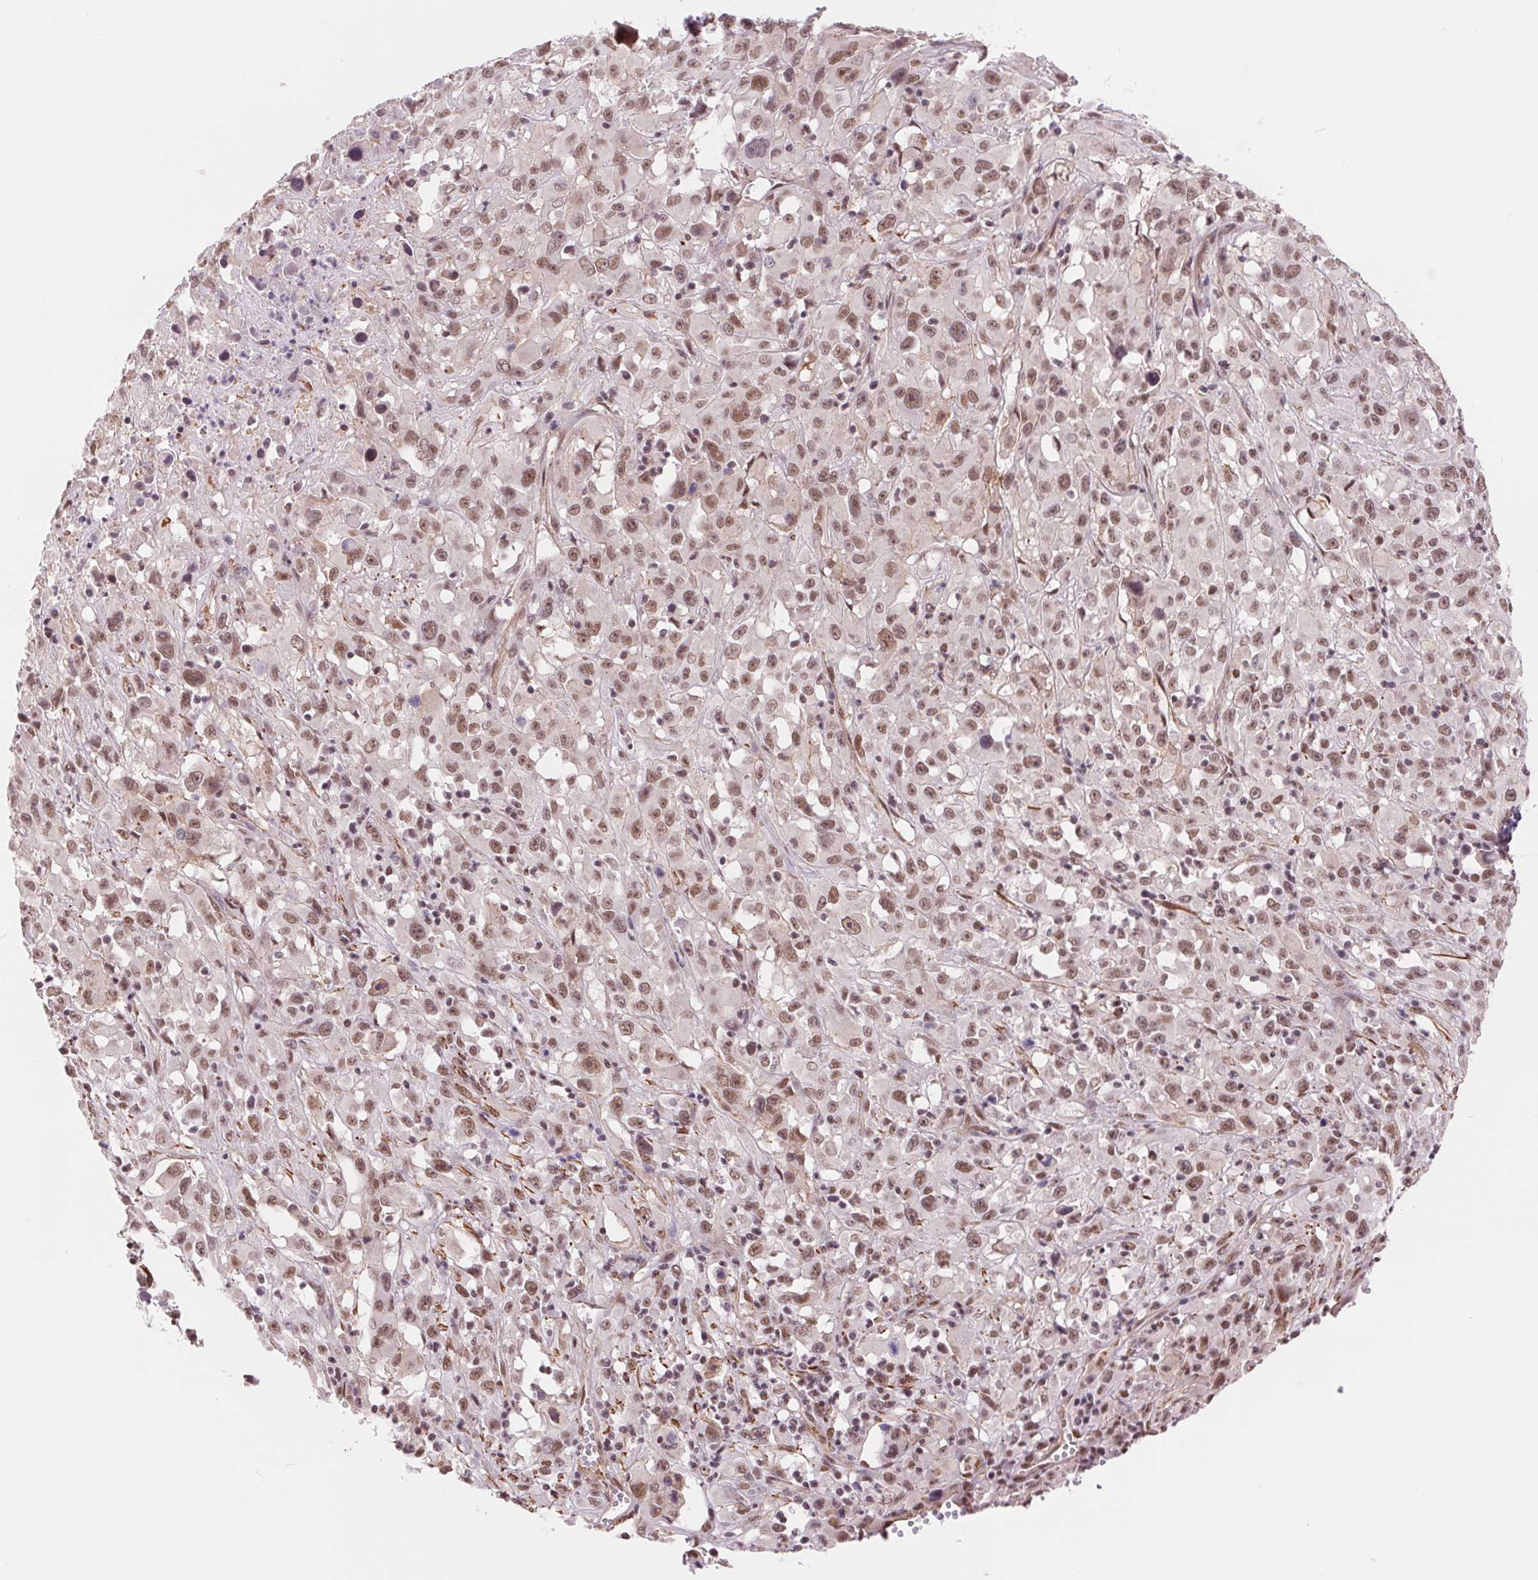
{"staining": {"intensity": "moderate", "quantity": ">75%", "location": "nuclear"}, "tissue": "melanoma", "cell_type": "Tumor cells", "image_type": "cancer", "snomed": [{"axis": "morphology", "description": "Malignant melanoma, Metastatic site"}, {"axis": "topography", "description": "Soft tissue"}], "caption": "Immunohistochemistry (IHC) image of human melanoma stained for a protein (brown), which demonstrates medium levels of moderate nuclear positivity in approximately >75% of tumor cells.", "gene": "BCAT1", "patient": {"sex": "male", "age": 50}}